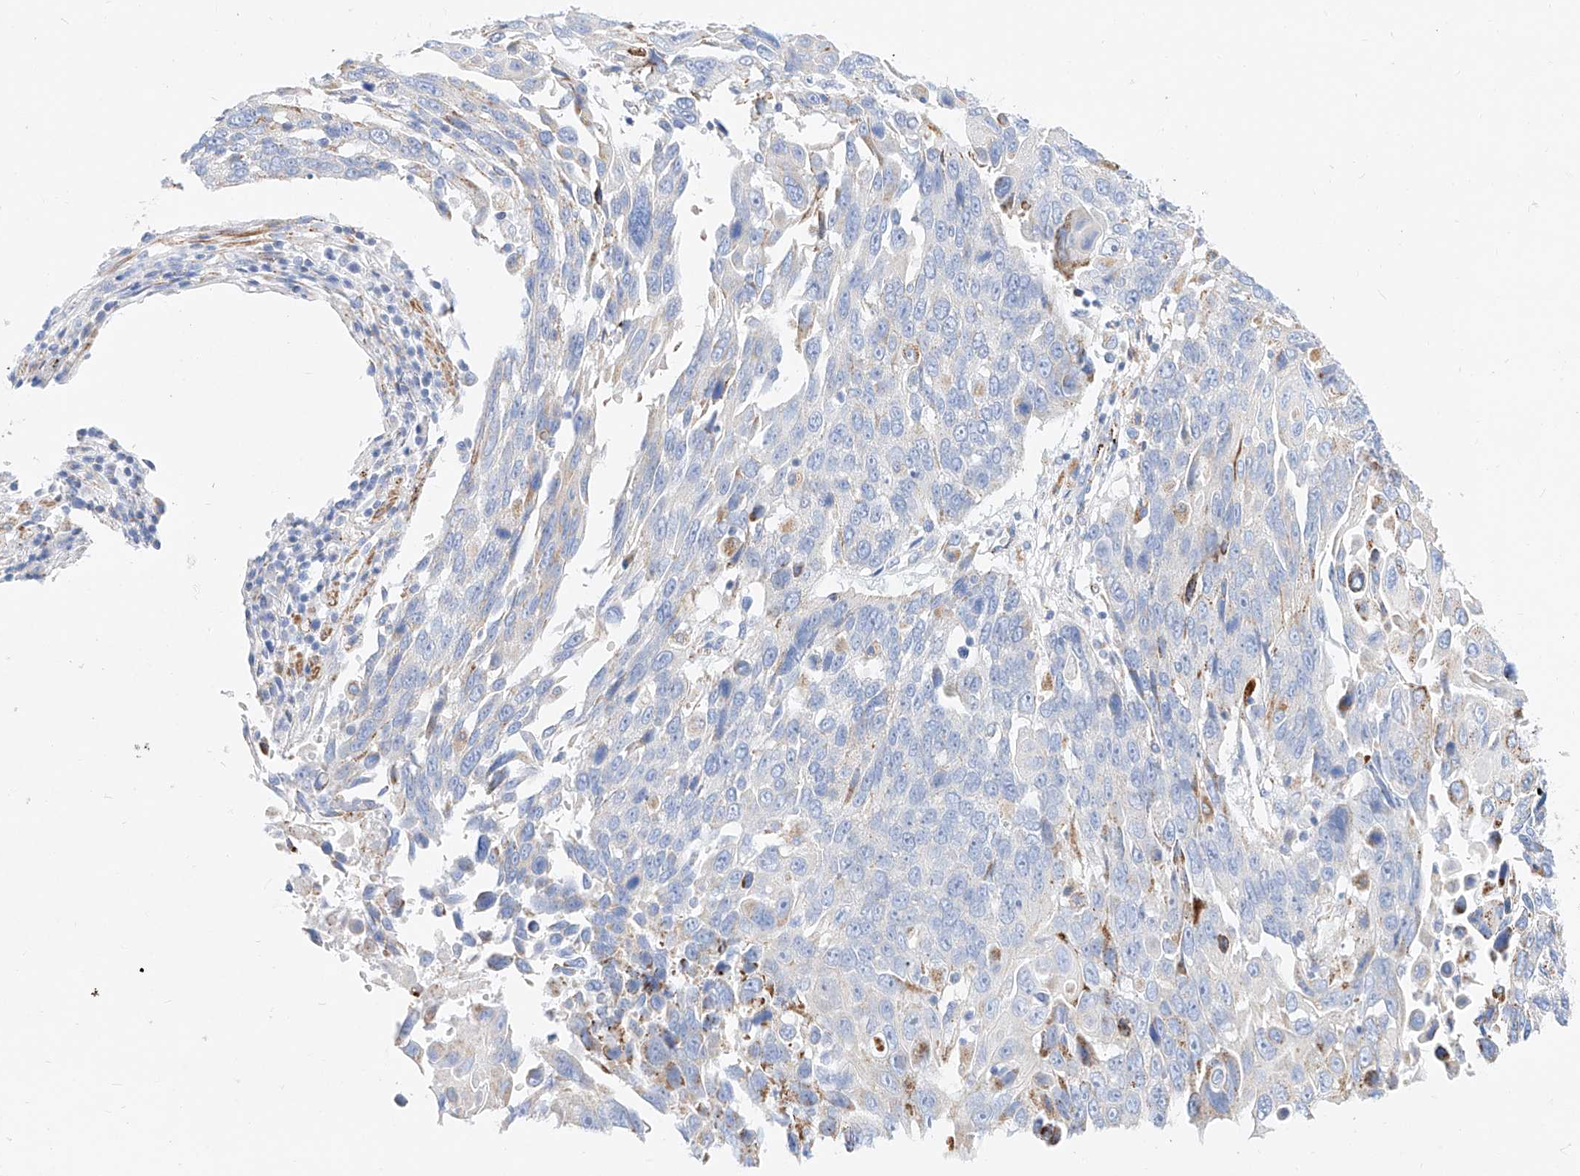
{"staining": {"intensity": "negative", "quantity": "none", "location": "none"}, "tissue": "lung cancer", "cell_type": "Tumor cells", "image_type": "cancer", "snomed": [{"axis": "morphology", "description": "Squamous cell carcinoma, NOS"}, {"axis": "topography", "description": "Lung"}], "caption": "Lung squamous cell carcinoma stained for a protein using immunohistochemistry displays no staining tumor cells.", "gene": "C6orf62", "patient": {"sex": "male", "age": 66}}